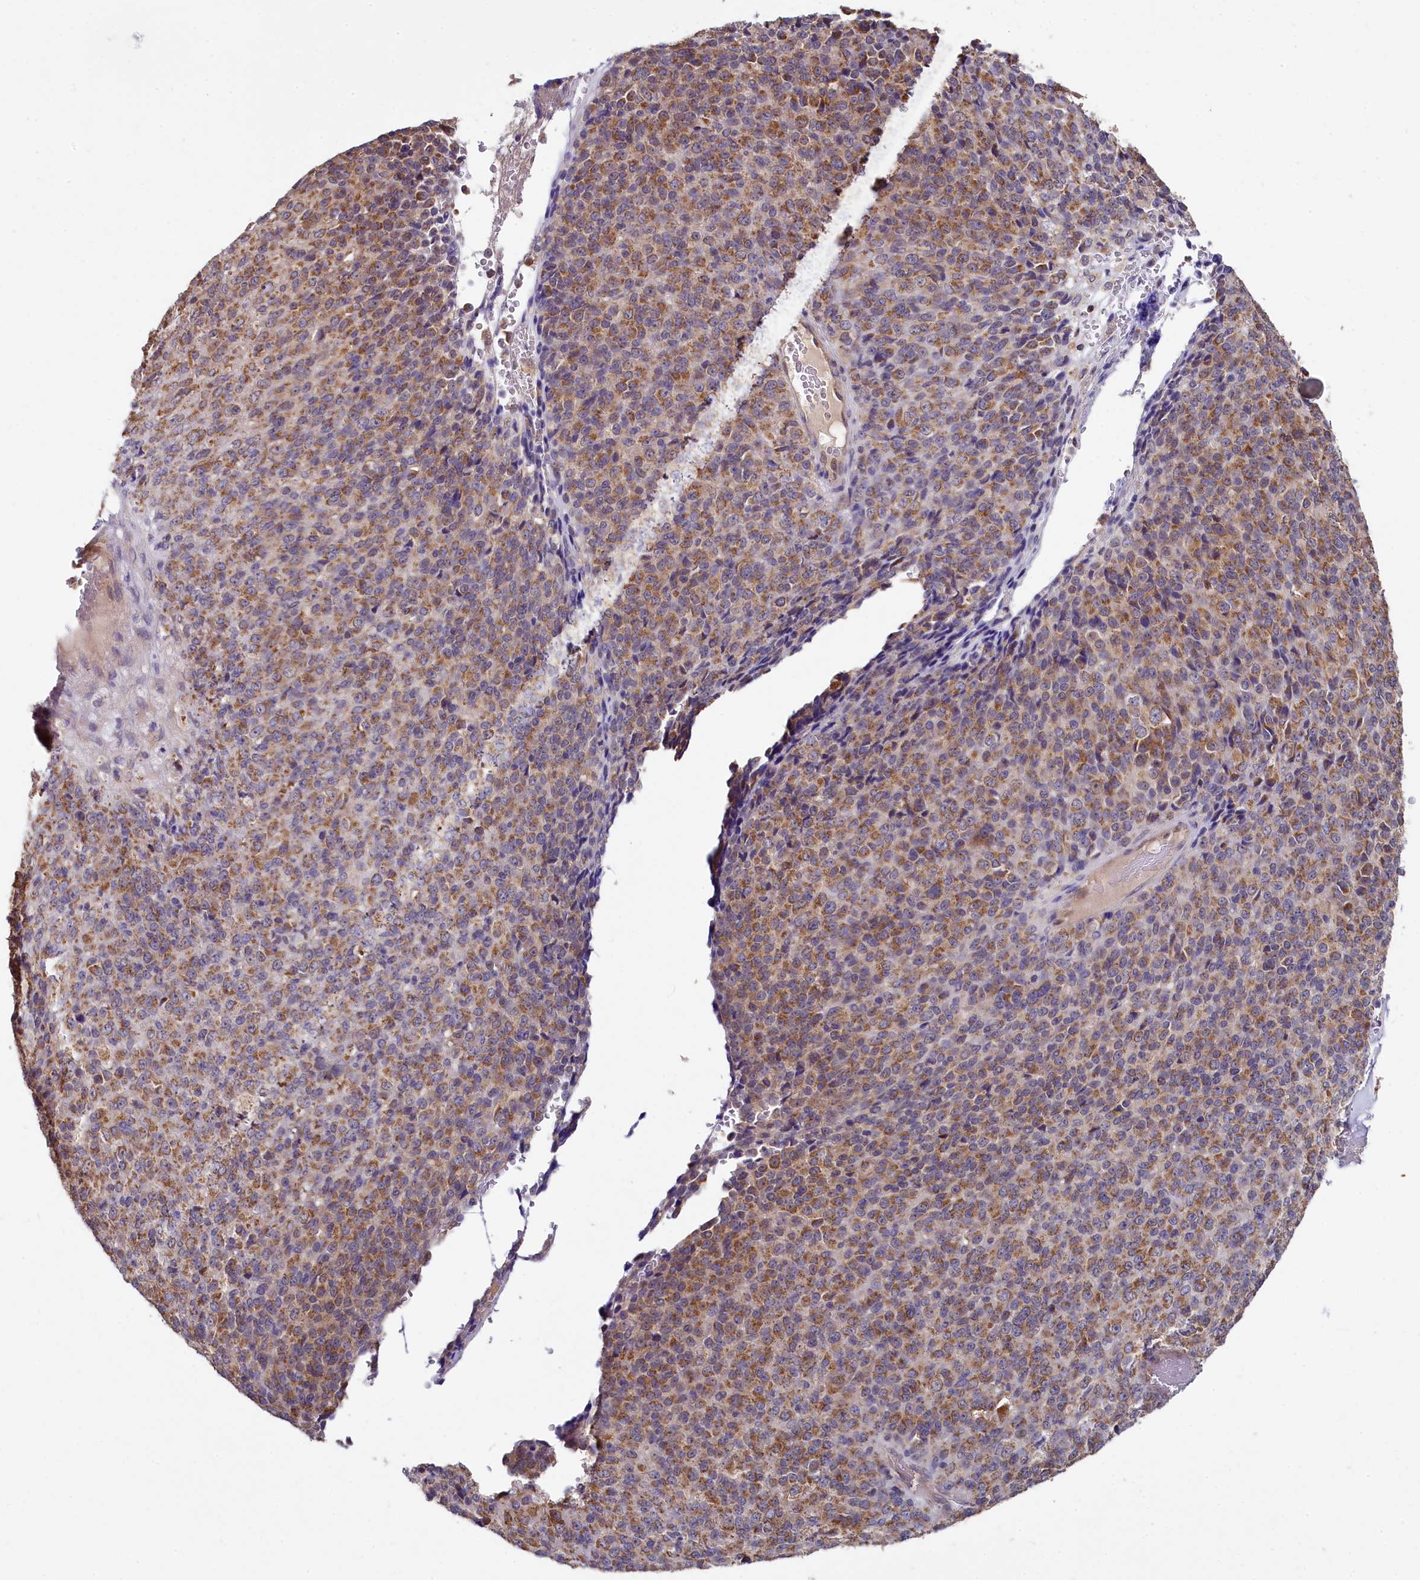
{"staining": {"intensity": "moderate", "quantity": ">75%", "location": "cytoplasmic/membranous"}, "tissue": "melanoma", "cell_type": "Tumor cells", "image_type": "cancer", "snomed": [{"axis": "morphology", "description": "Malignant melanoma, Metastatic site"}, {"axis": "topography", "description": "Brain"}], "caption": "Melanoma stained with a brown dye reveals moderate cytoplasmic/membranous positive staining in approximately >75% of tumor cells.", "gene": "MRPL57", "patient": {"sex": "female", "age": 56}}